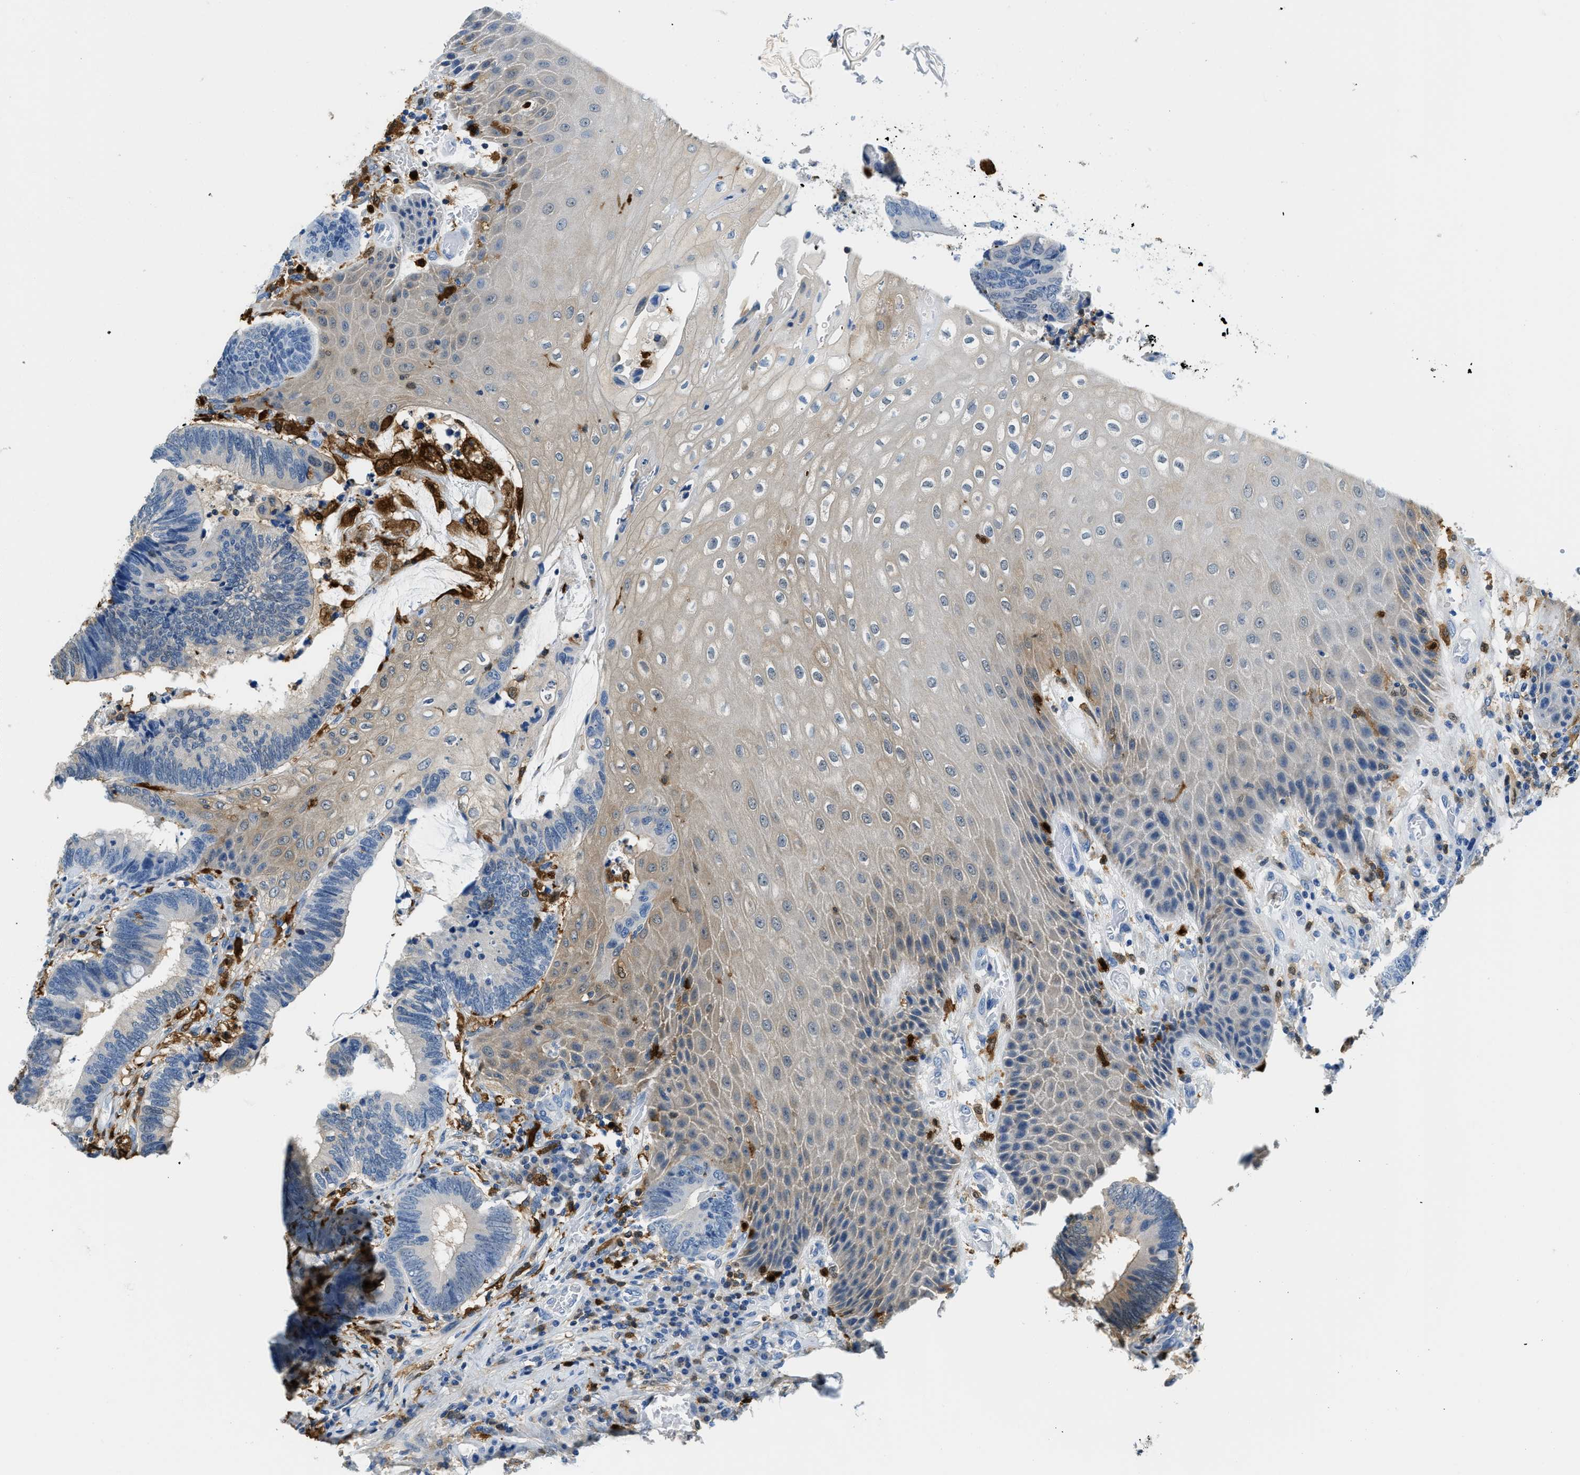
{"staining": {"intensity": "negative", "quantity": "none", "location": "none"}, "tissue": "colorectal cancer", "cell_type": "Tumor cells", "image_type": "cancer", "snomed": [{"axis": "morphology", "description": "Adenocarcinoma, NOS"}, {"axis": "topography", "description": "Rectum"}, {"axis": "topography", "description": "Anal"}], "caption": "Protein analysis of adenocarcinoma (colorectal) exhibits no significant staining in tumor cells.", "gene": "CAPG", "patient": {"sex": "female", "age": 89}}